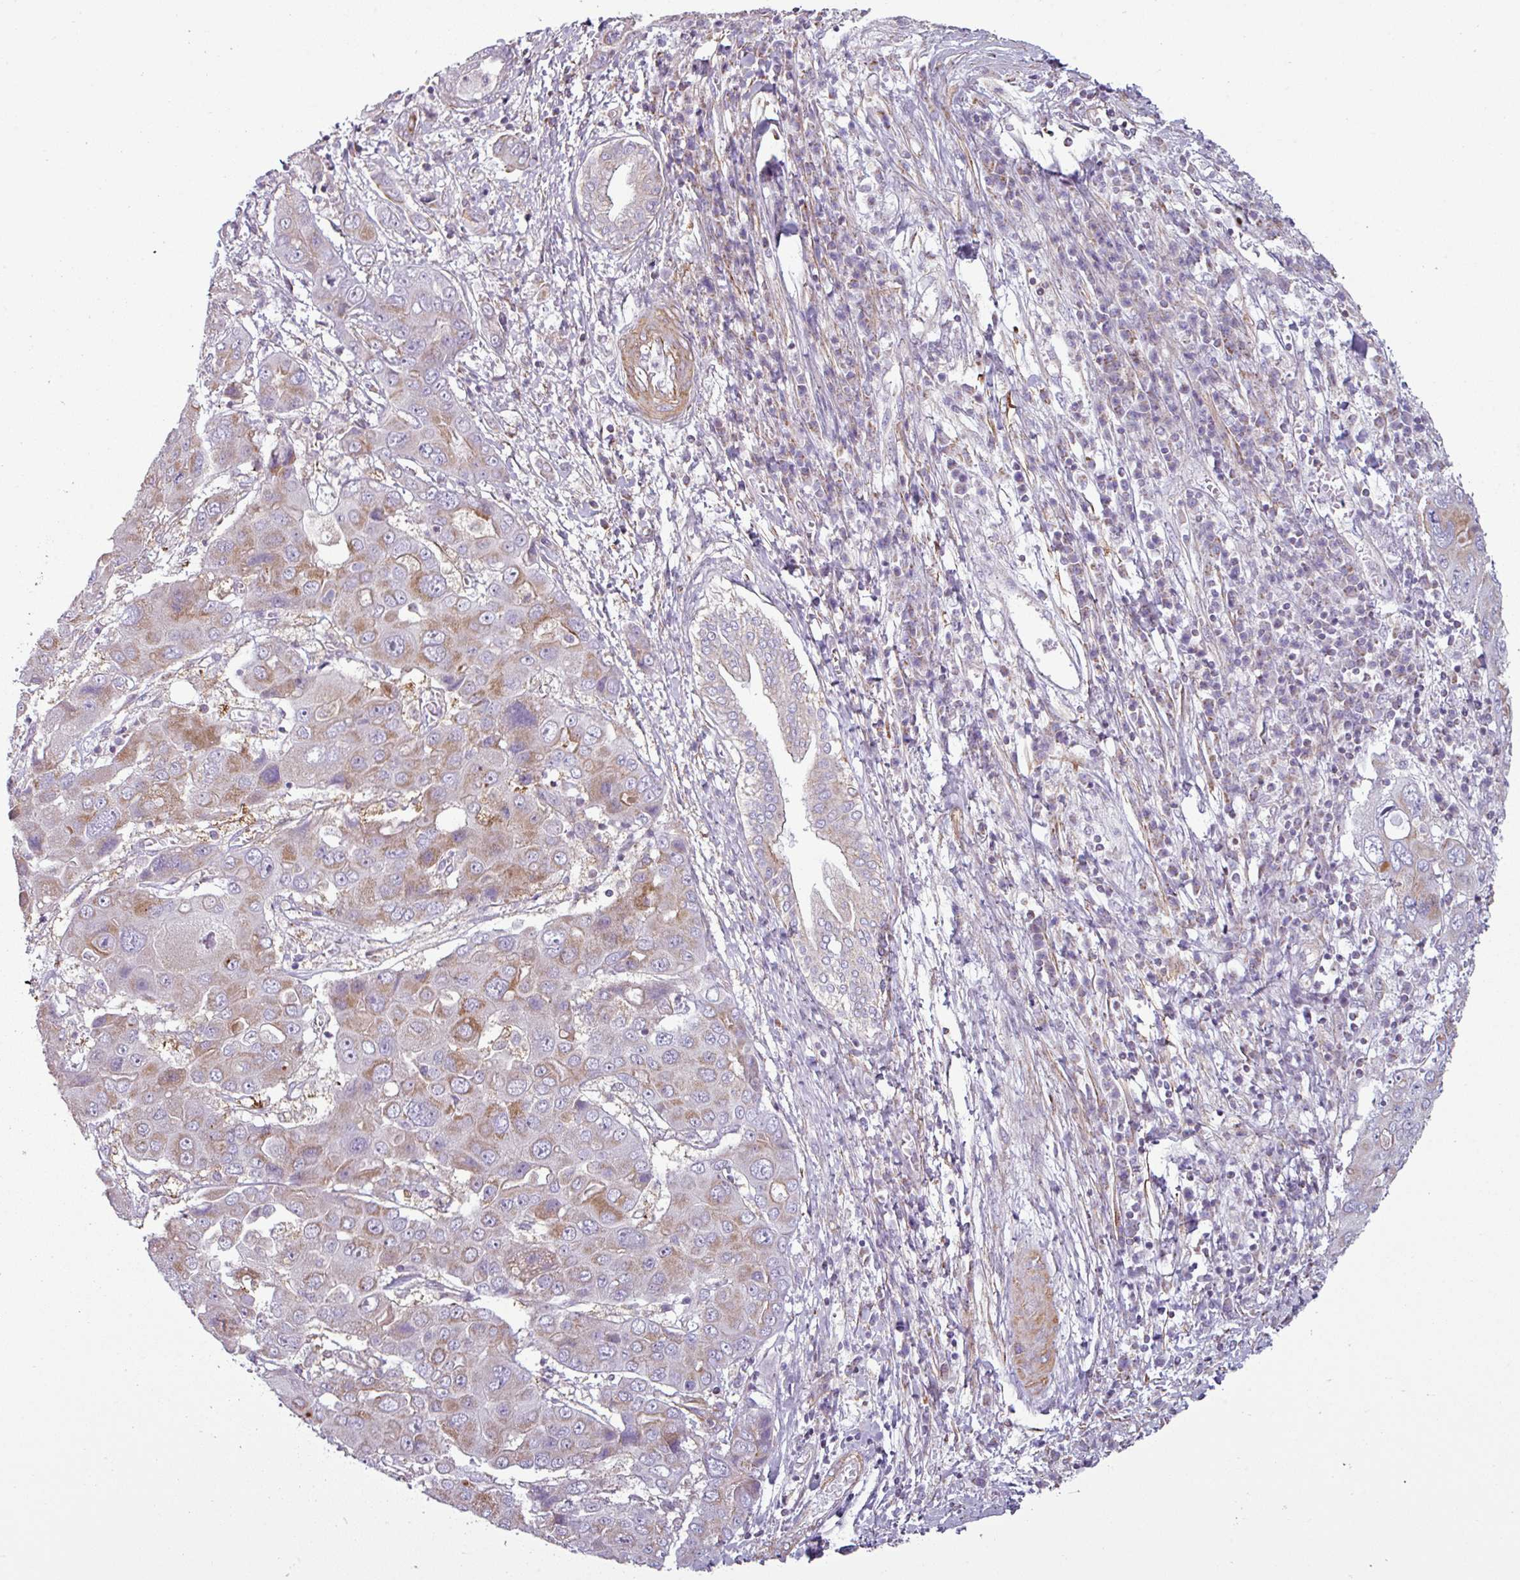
{"staining": {"intensity": "moderate", "quantity": "<25%", "location": "cytoplasmic/membranous"}, "tissue": "liver cancer", "cell_type": "Tumor cells", "image_type": "cancer", "snomed": [{"axis": "morphology", "description": "Cholangiocarcinoma"}, {"axis": "topography", "description": "Liver"}], "caption": "This image reveals liver cancer stained with immunohistochemistry (IHC) to label a protein in brown. The cytoplasmic/membranous of tumor cells show moderate positivity for the protein. Nuclei are counter-stained blue.", "gene": "BTN2A2", "patient": {"sex": "male", "age": 67}}